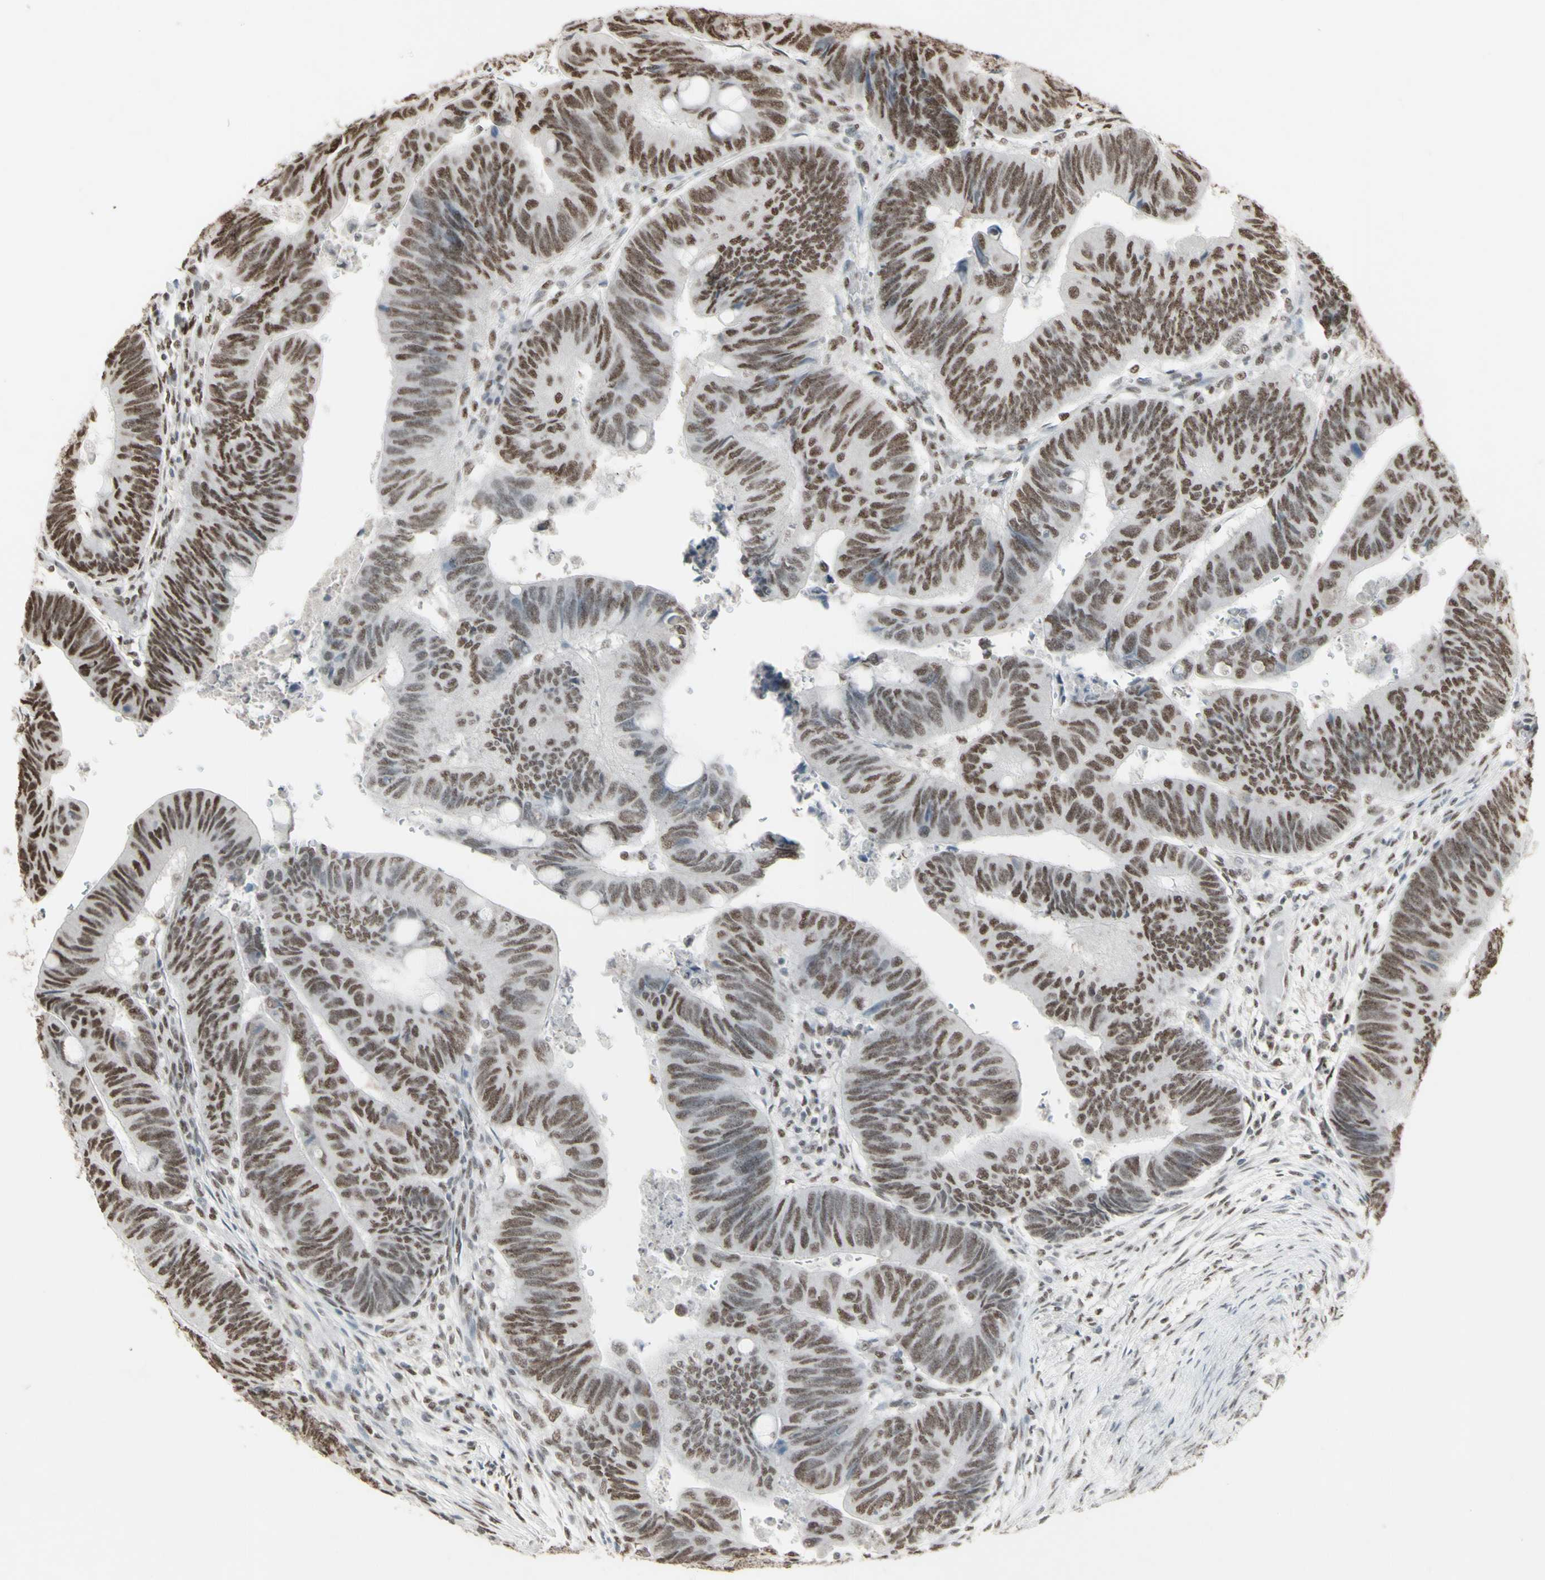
{"staining": {"intensity": "moderate", "quantity": ">75%", "location": "nuclear"}, "tissue": "colorectal cancer", "cell_type": "Tumor cells", "image_type": "cancer", "snomed": [{"axis": "morphology", "description": "Normal tissue, NOS"}, {"axis": "morphology", "description": "Adenocarcinoma, NOS"}, {"axis": "topography", "description": "Rectum"}, {"axis": "topography", "description": "Peripheral nerve tissue"}], "caption": "Colorectal cancer stained with DAB immunohistochemistry (IHC) displays medium levels of moderate nuclear staining in approximately >75% of tumor cells.", "gene": "TRIM28", "patient": {"sex": "male", "age": 92}}